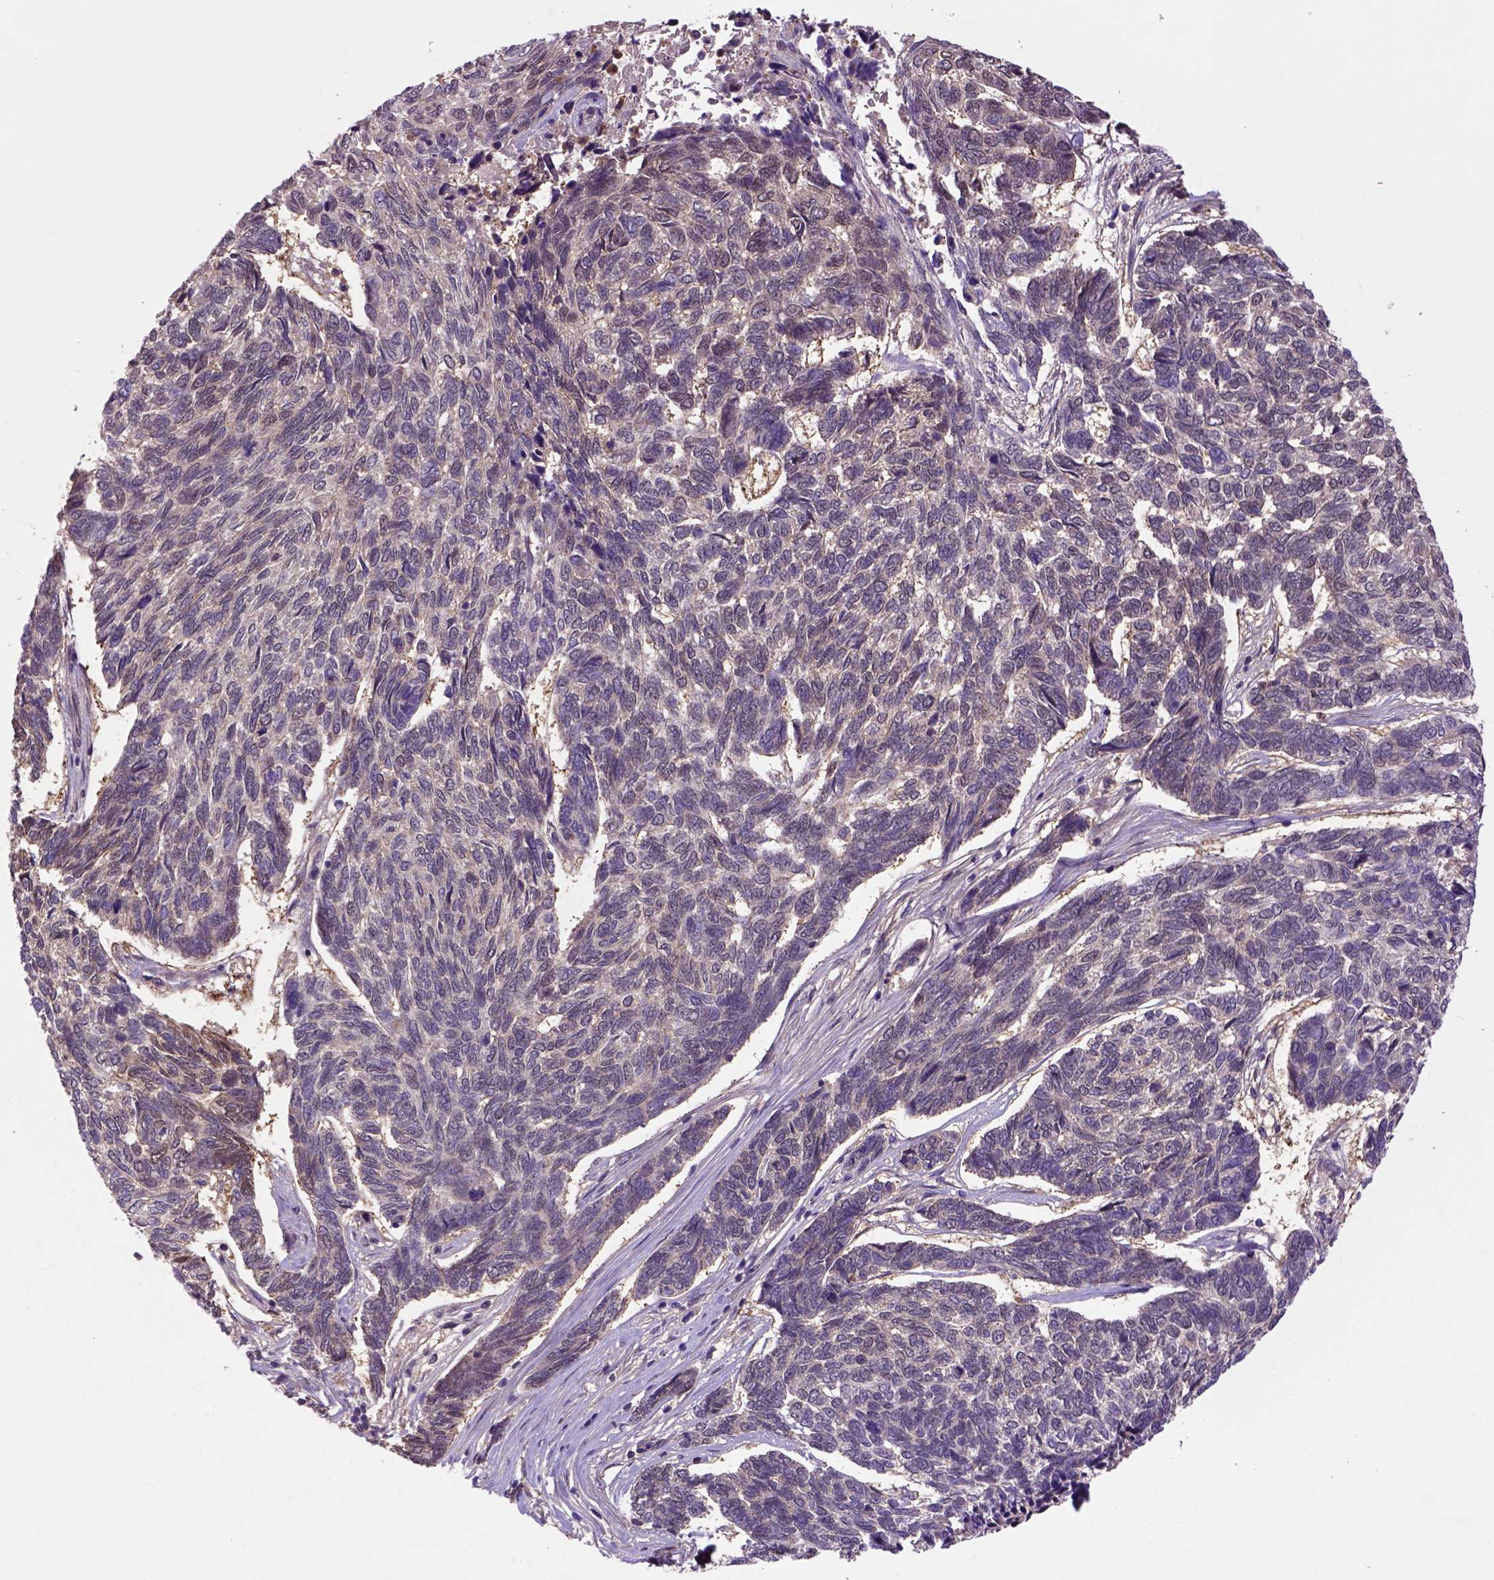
{"staining": {"intensity": "weak", "quantity": "25%-75%", "location": "cytoplasmic/membranous"}, "tissue": "skin cancer", "cell_type": "Tumor cells", "image_type": "cancer", "snomed": [{"axis": "morphology", "description": "Basal cell carcinoma"}, {"axis": "topography", "description": "Skin"}], "caption": "Protein expression by immunohistochemistry (IHC) displays weak cytoplasmic/membranous positivity in approximately 25%-75% of tumor cells in skin cancer.", "gene": "HSPBP1", "patient": {"sex": "female", "age": 65}}